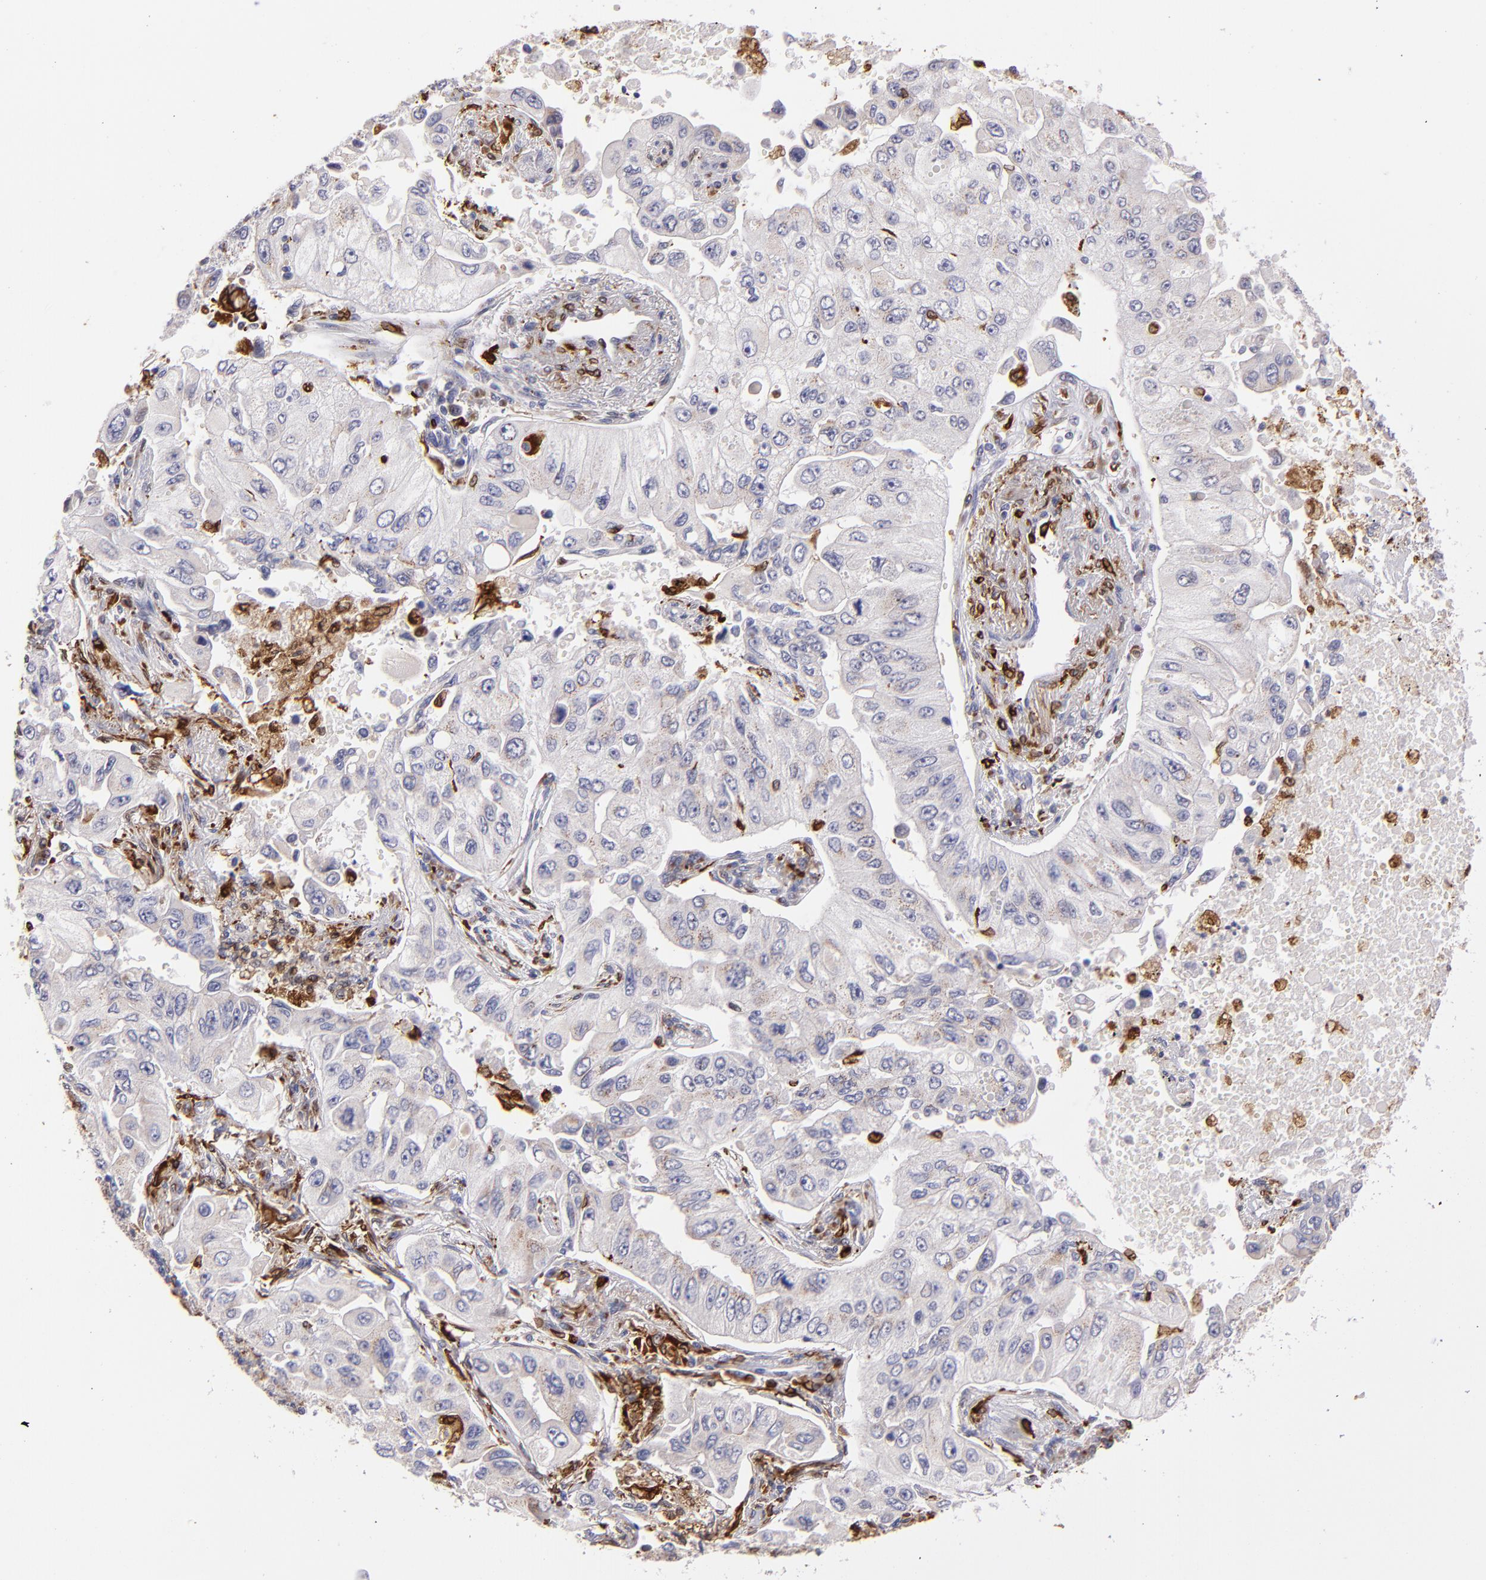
{"staining": {"intensity": "negative", "quantity": "none", "location": "none"}, "tissue": "lung cancer", "cell_type": "Tumor cells", "image_type": "cancer", "snomed": [{"axis": "morphology", "description": "Adenocarcinoma, NOS"}, {"axis": "topography", "description": "Lung"}], "caption": "Immunohistochemical staining of lung cancer (adenocarcinoma) demonstrates no significant staining in tumor cells.", "gene": "PTGS1", "patient": {"sex": "male", "age": 84}}